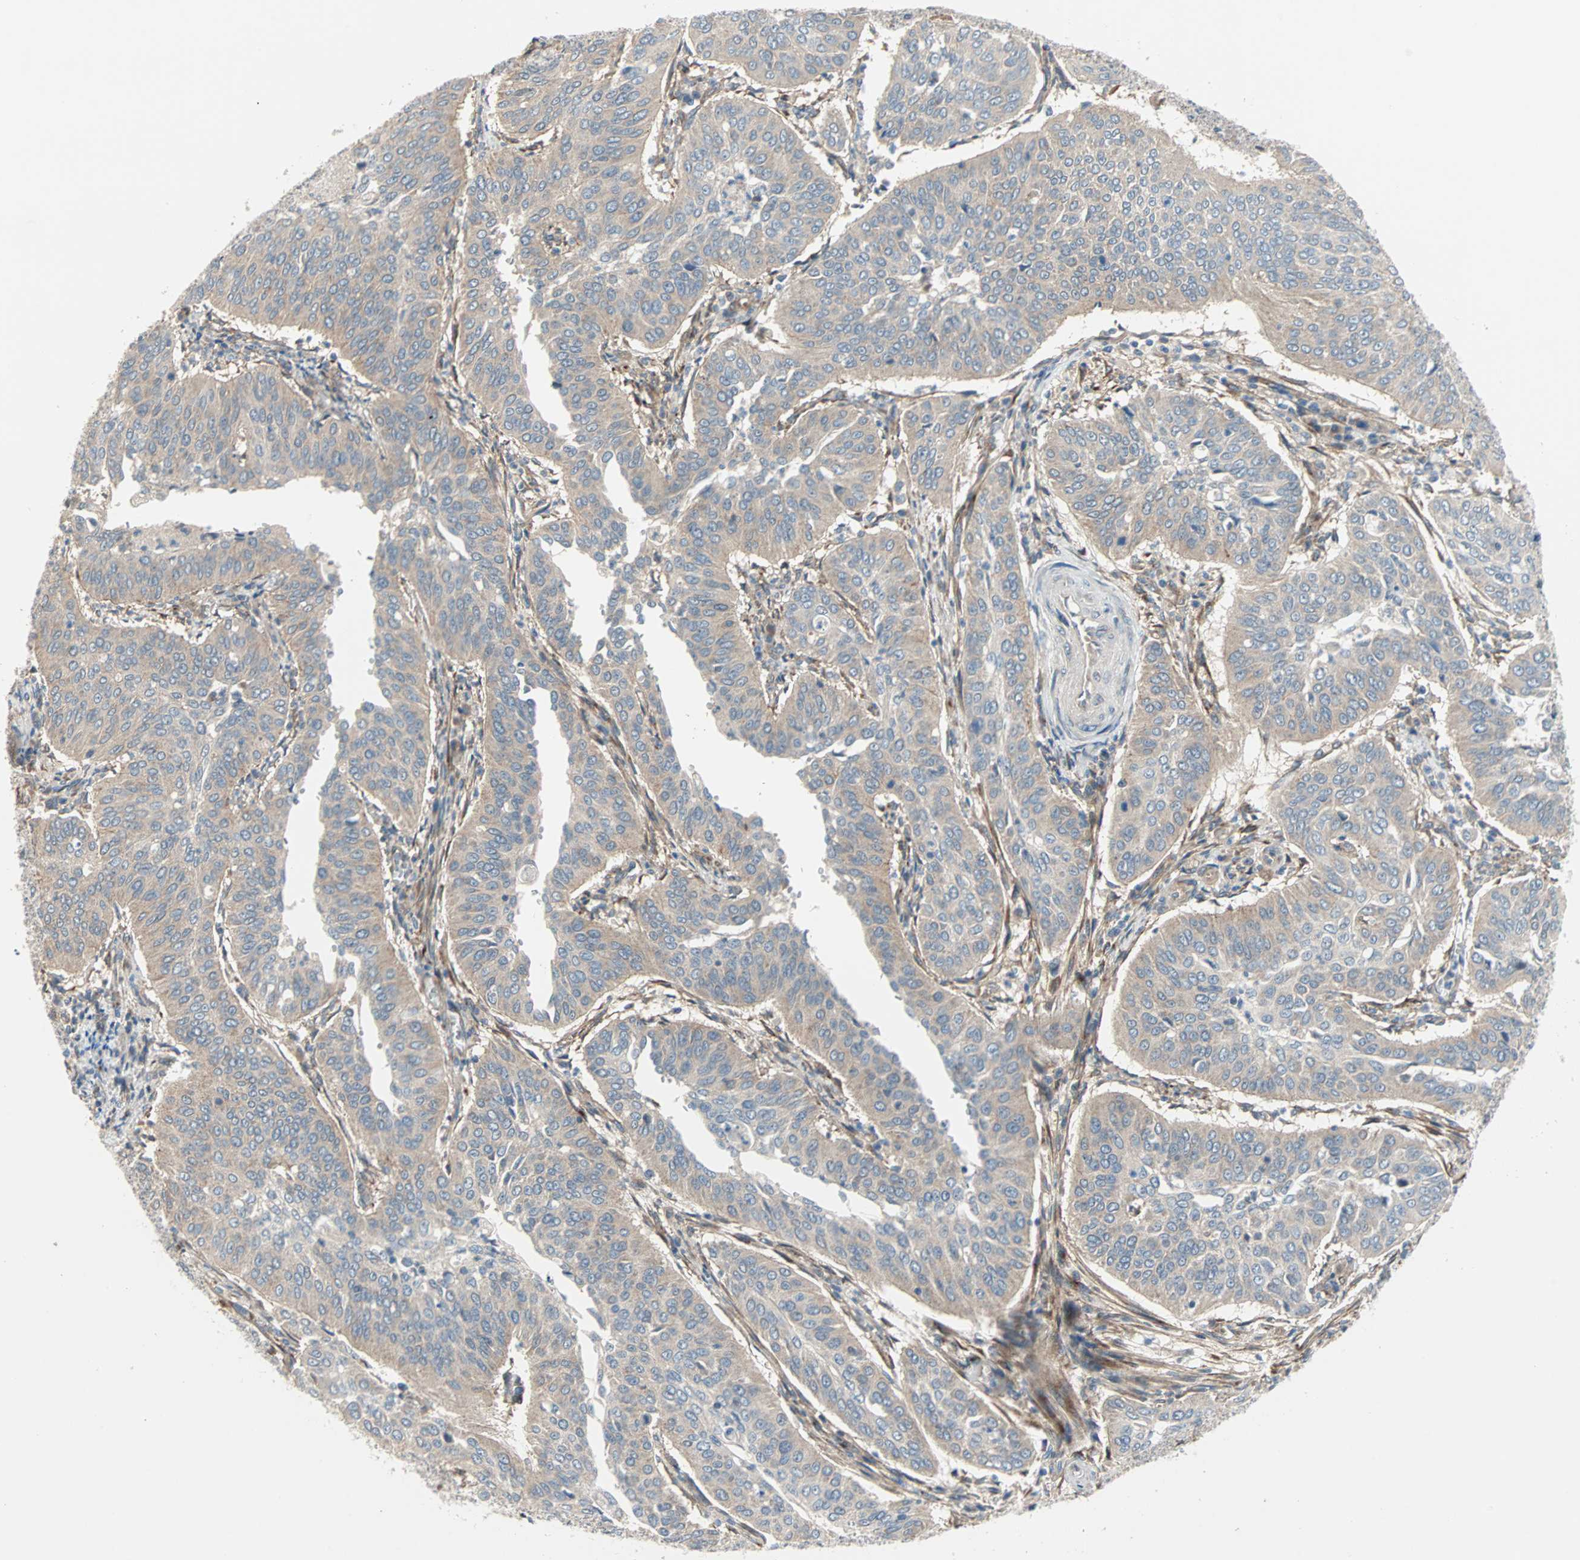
{"staining": {"intensity": "weak", "quantity": "25%-75%", "location": "cytoplasmic/membranous"}, "tissue": "cervical cancer", "cell_type": "Tumor cells", "image_type": "cancer", "snomed": [{"axis": "morphology", "description": "Normal tissue, NOS"}, {"axis": "morphology", "description": "Squamous cell carcinoma, NOS"}, {"axis": "topography", "description": "Cervix"}], "caption": "Cervical cancer stained for a protein demonstrates weak cytoplasmic/membranous positivity in tumor cells. (DAB (3,3'-diaminobenzidine) IHC with brightfield microscopy, high magnification).", "gene": "PDE8A", "patient": {"sex": "female", "age": 39}}